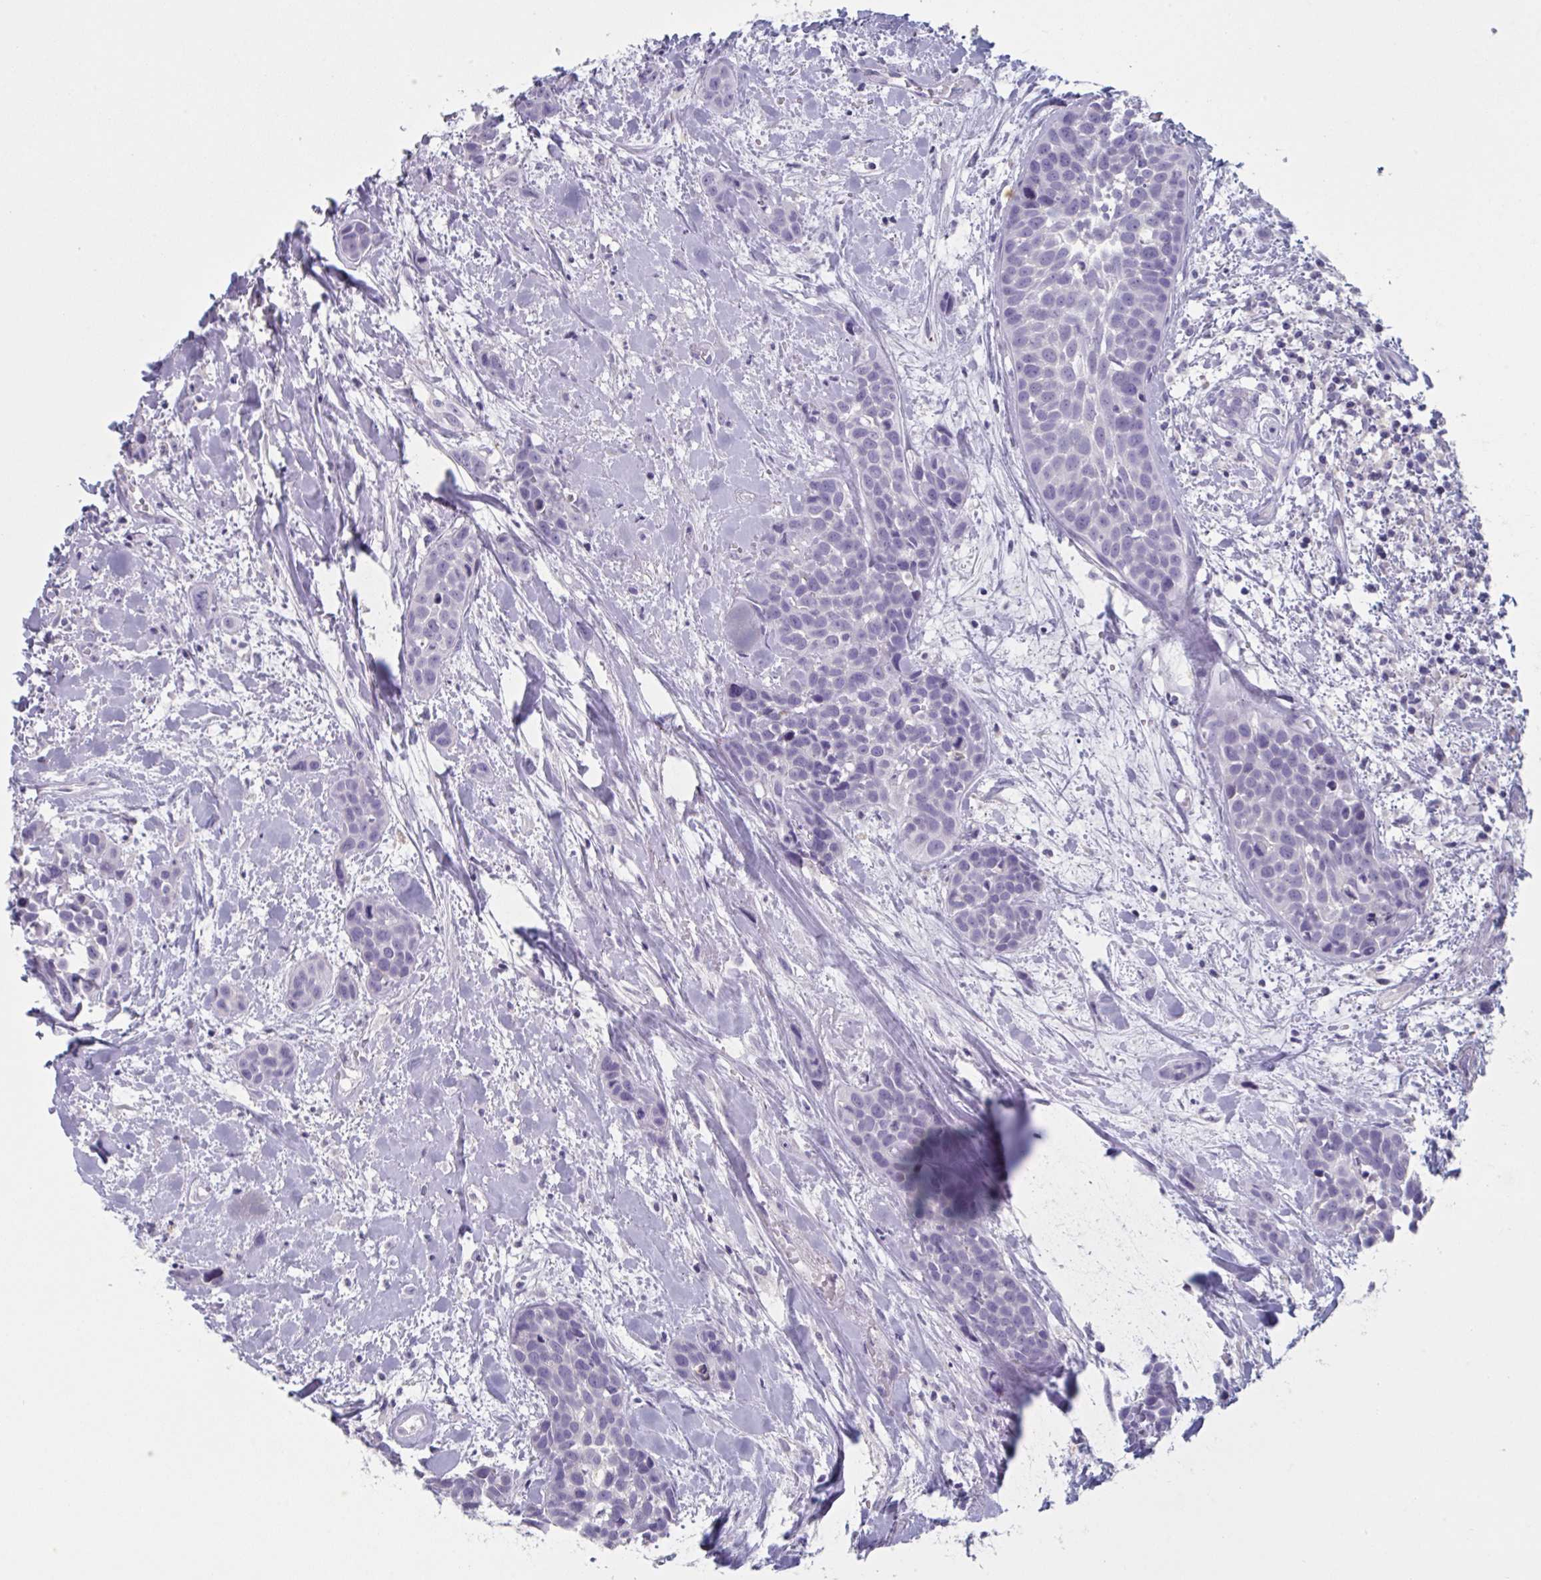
{"staining": {"intensity": "negative", "quantity": "none", "location": "none"}, "tissue": "head and neck cancer", "cell_type": "Tumor cells", "image_type": "cancer", "snomed": [{"axis": "morphology", "description": "Squamous cell carcinoma, NOS"}, {"axis": "topography", "description": "Head-Neck"}], "caption": "A micrograph of squamous cell carcinoma (head and neck) stained for a protein exhibits no brown staining in tumor cells. (DAB (3,3'-diaminobenzidine) immunohistochemistry visualized using brightfield microscopy, high magnification).", "gene": "NDUFC2", "patient": {"sex": "female", "age": 50}}